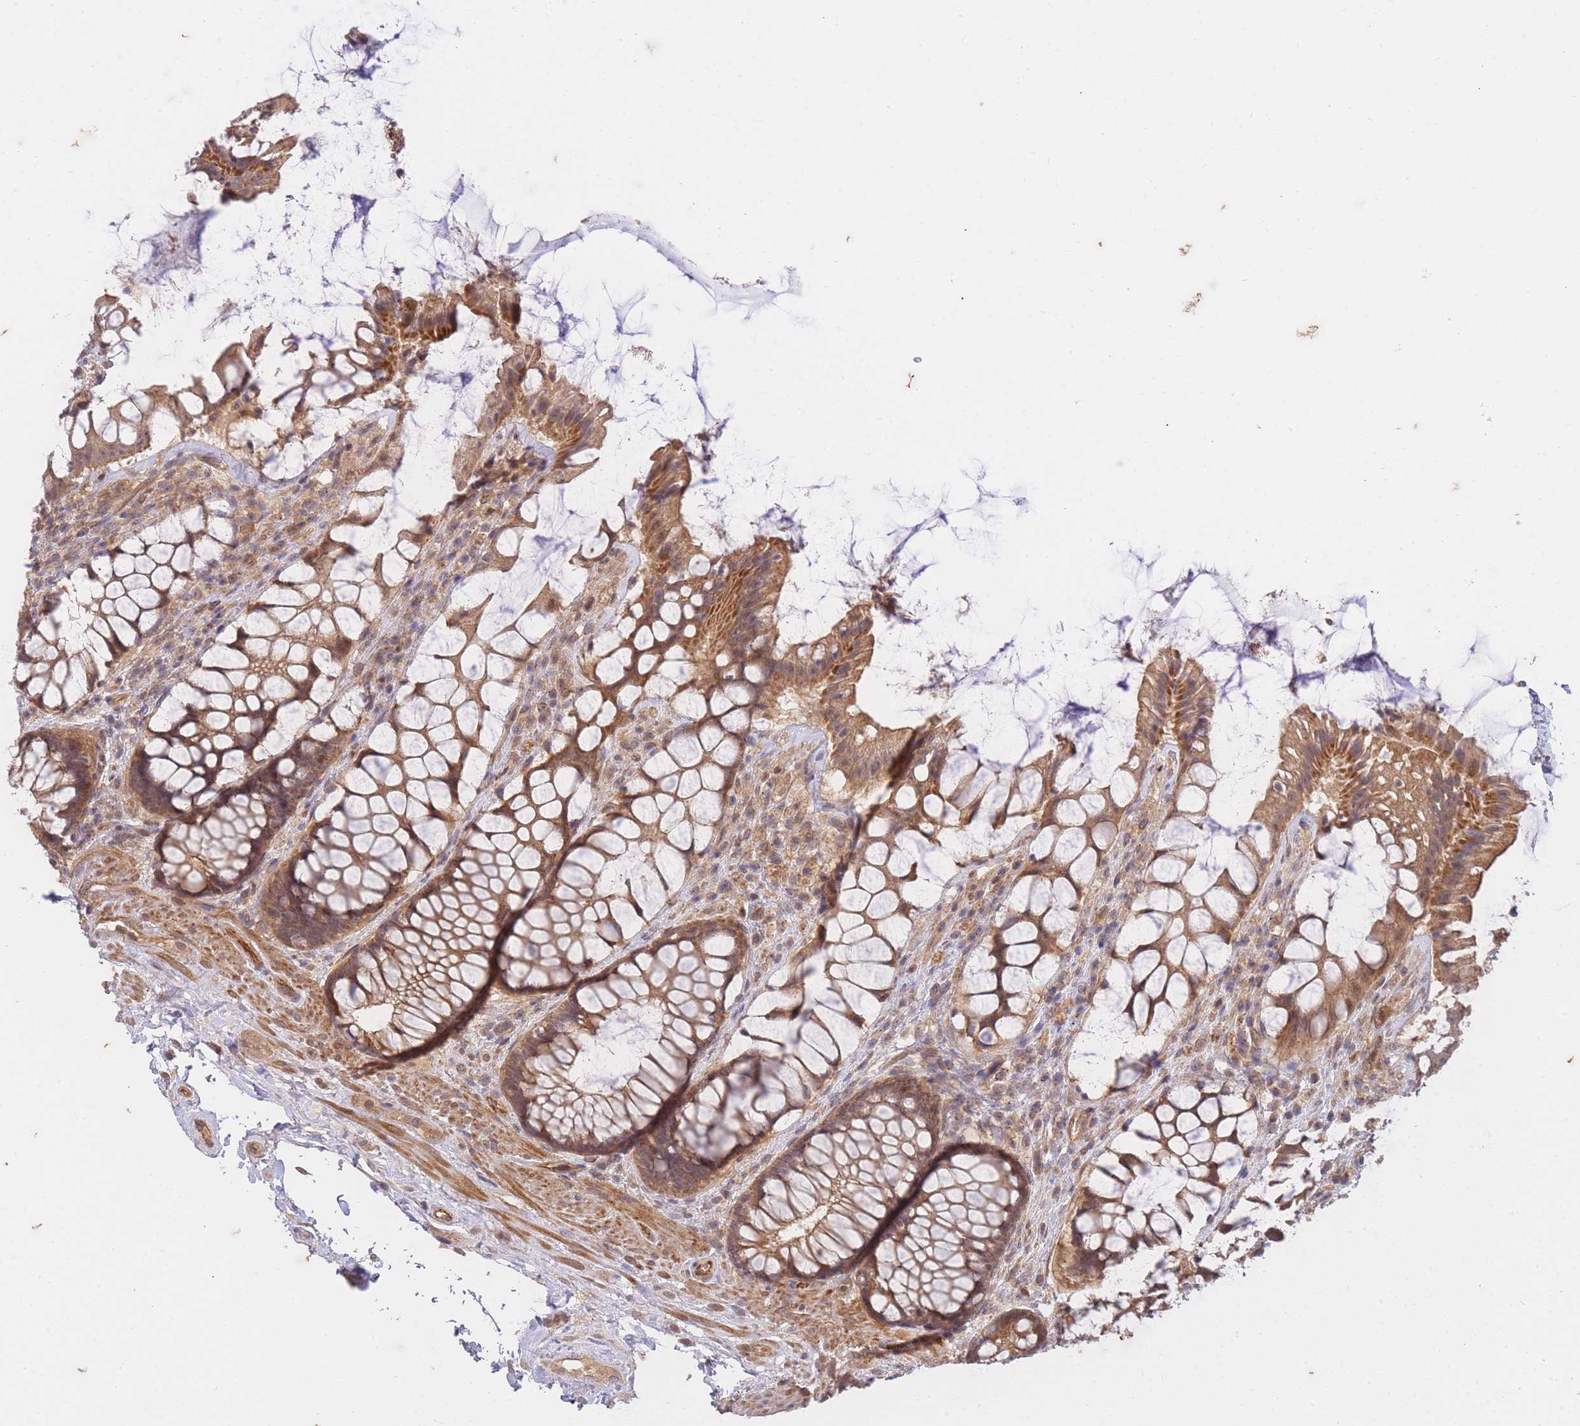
{"staining": {"intensity": "moderate", "quantity": ">75%", "location": "cytoplasmic/membranous"}, "tissue": "rectum", "cell_type": "Glandular cells", "image_type": "normal", "snomed": [{"axis": "morphology", "description": "Normal tissue, NOS"}, {"axis": "topography", "description": "Rectum"}], "caption": "Glandular cells demonstrate medium levels of moderate cytoplasmic/membranous staining in about >75% of cells in unremarkable rectum. (IHC, brightfield microscopy, high magnification).", "gene": "ST8SIA4", "patient": {"sex": "female", "age": 58}}